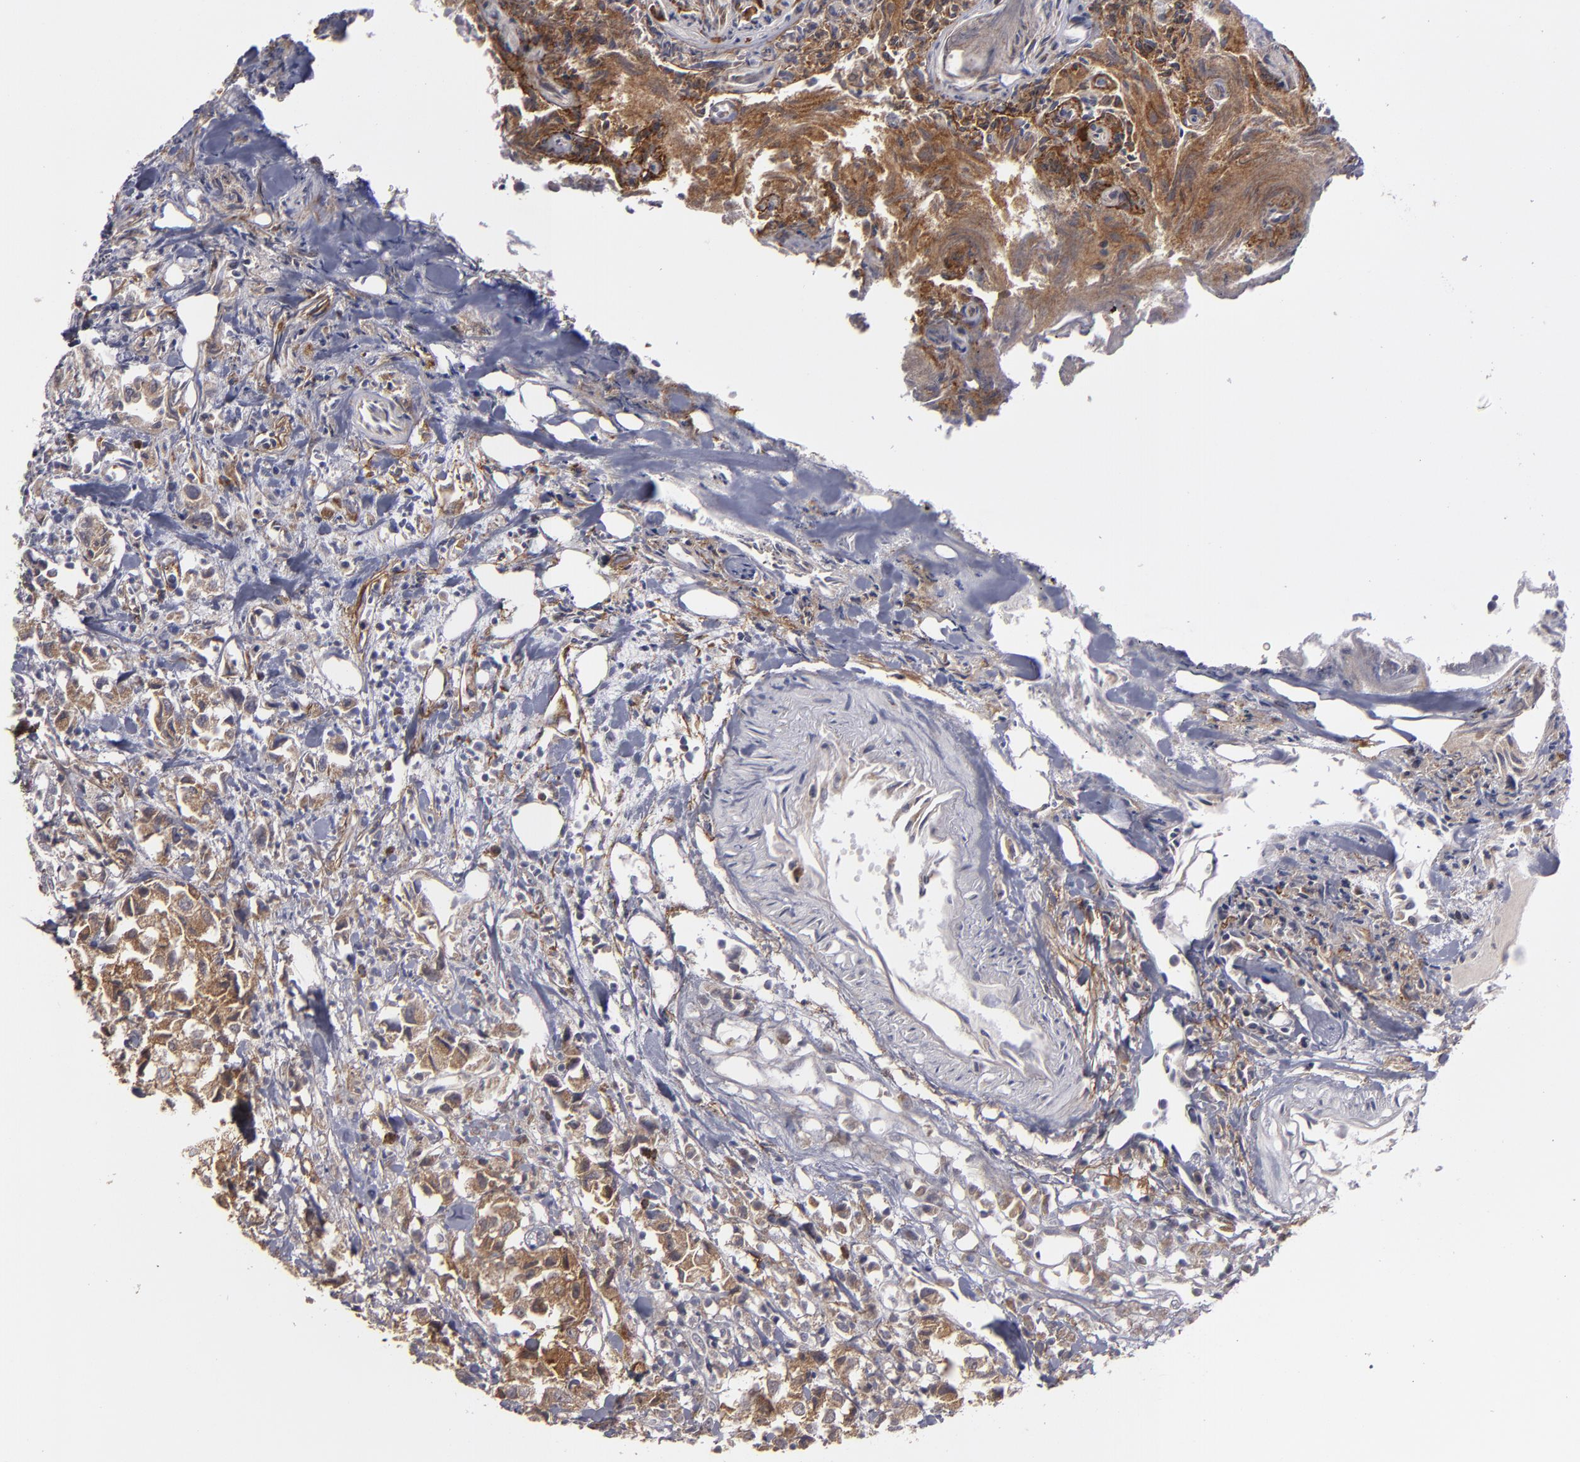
{"staining": {"intensity": "moderate", "quantity": ">75%", "location": "cytoplasmic/membranous"}, "tissue": "urothelial cancer", "cell_type": "Tumor cells", "image_type": "cancer", "snomed": [{"axis": "morphology", "description": "Urothelial carcinoma, High grade"}, {"axis": "topography", "description": "Urinary bladder"}], "caption": "This photomicrograph displays immunohistochemistry staining of high-grade urothelial carcinoma, with medium moderate cytoplasmic/membranous expression in about >75% of tumor cells.", "gene": "BMP6", "patient": {"sex": "female", "age": 75}}